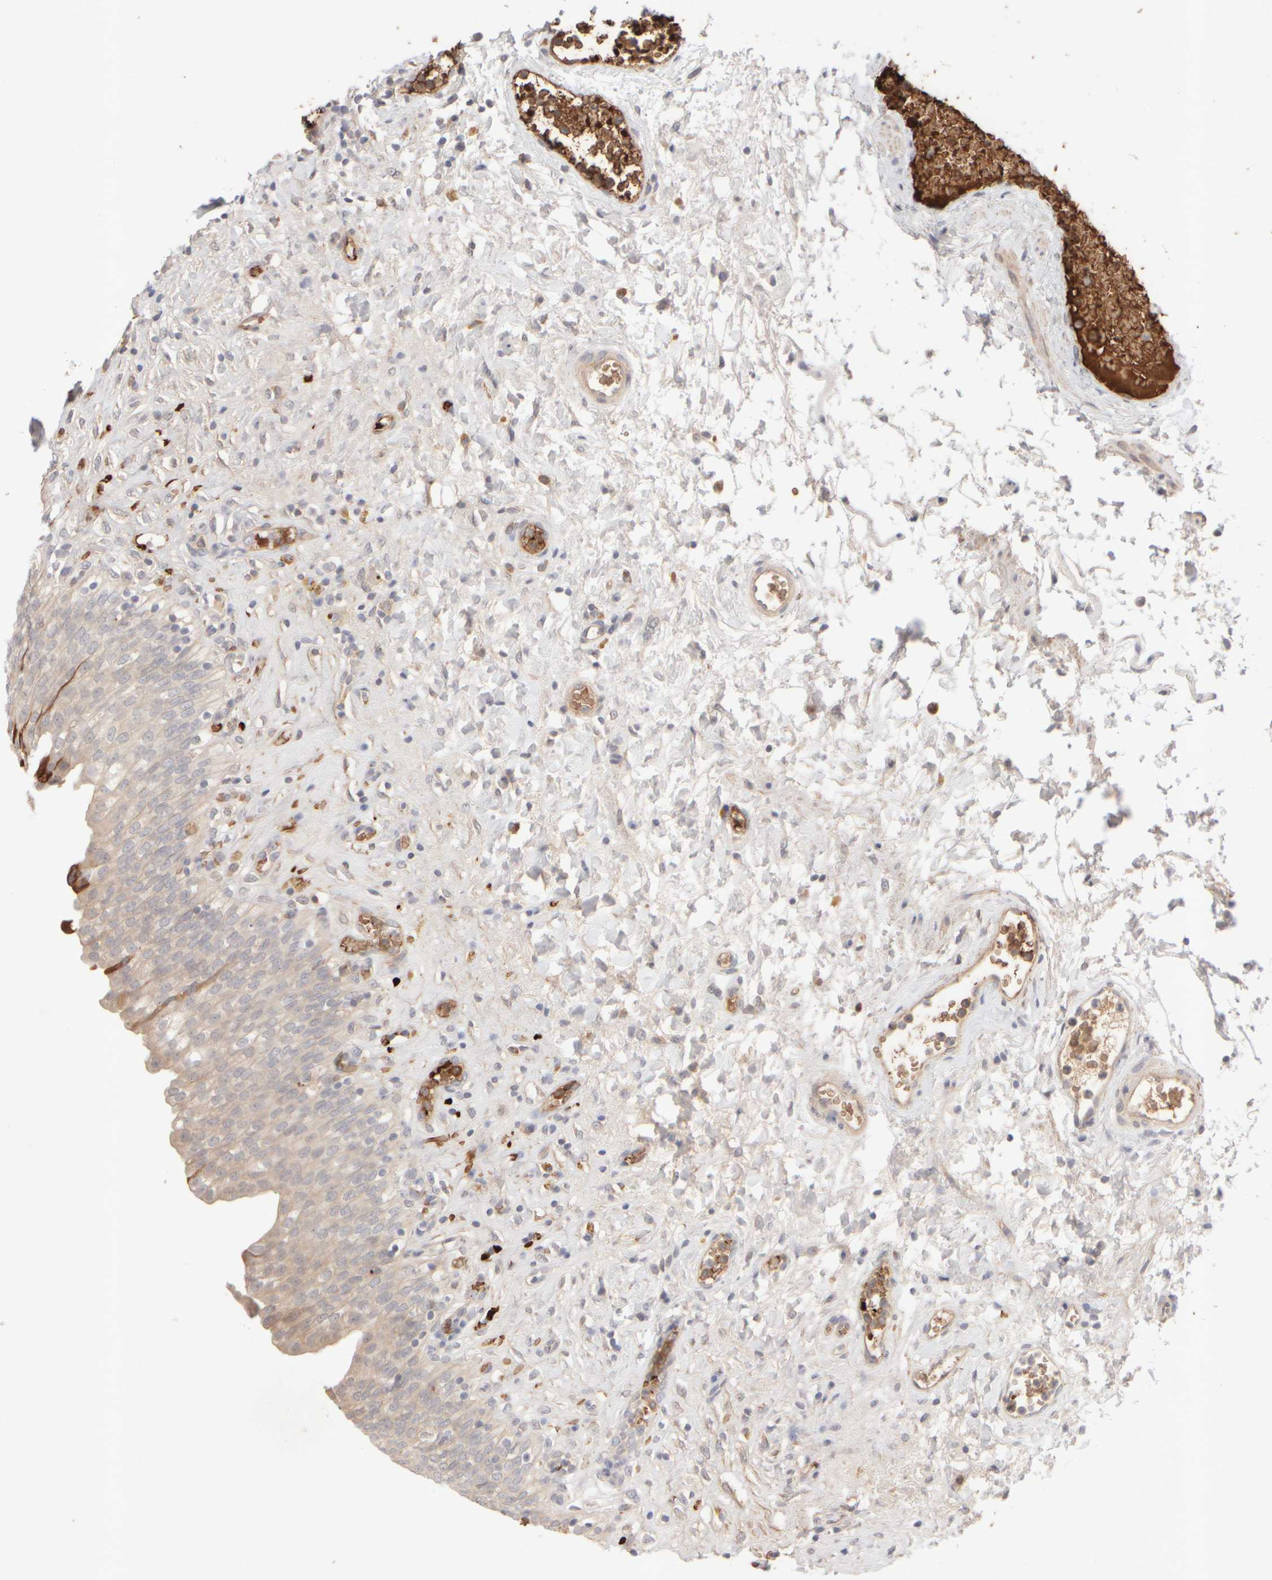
{"staining": {"intensity": "moderate", "quantity": "<25%", "location": "cytoplasmic/membranous"}, "tissue": "urinary bladder", "cell_type": "Urothelial cells", "image_type": "normal", "snomed": [{"axis": "morphology", "description": "Urothelial carcinoma, High grade"}, {"axis": "topography", "description": "Urinary bladder"}], "caption": "Unremarkable urinary bladder shows moderate cytoplasmic/membranous staining in about <25% of urothelial cells.", "gene": "MST1", "patient": {"sex": "male", "age": 46}}